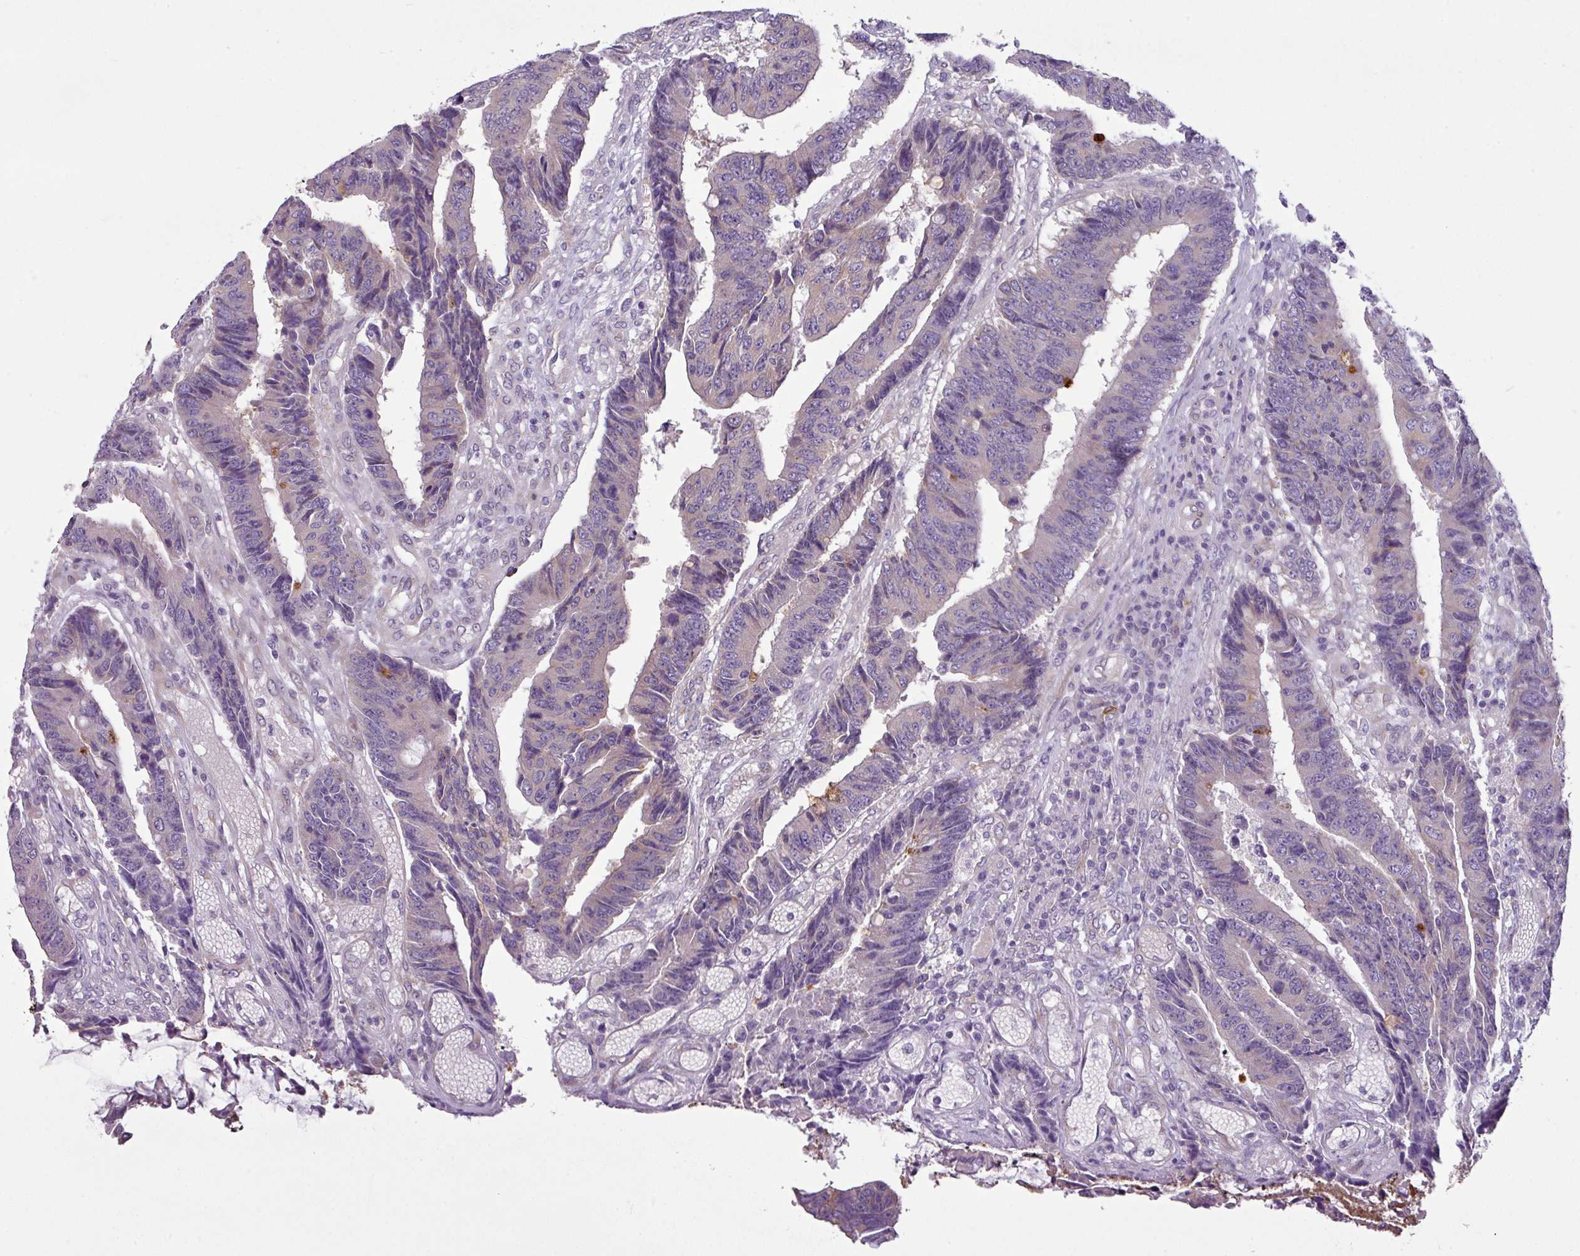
{"staining": {"intensity": "weak", "quantity": "25%-75%", "location": "cytoplasmic/membranous"}, "tissue": "colorectal cancer", "cell_type": "Tumor cells", "image_type": "cancer", "snomed": [{"axis": "morphology", "description": "Adenocarcinoma, NOS"}, {"axis": "topography", "description": "Rectum"}], "caption": "A low amount of weak cytoplasmic/membranous staining is identified in about 25%-75% of tumor cells in adenocarcinoma (colorectal) tissue.", "gene": "TOR1AIP2", "patient": {"sex": "male", "age": 84}}